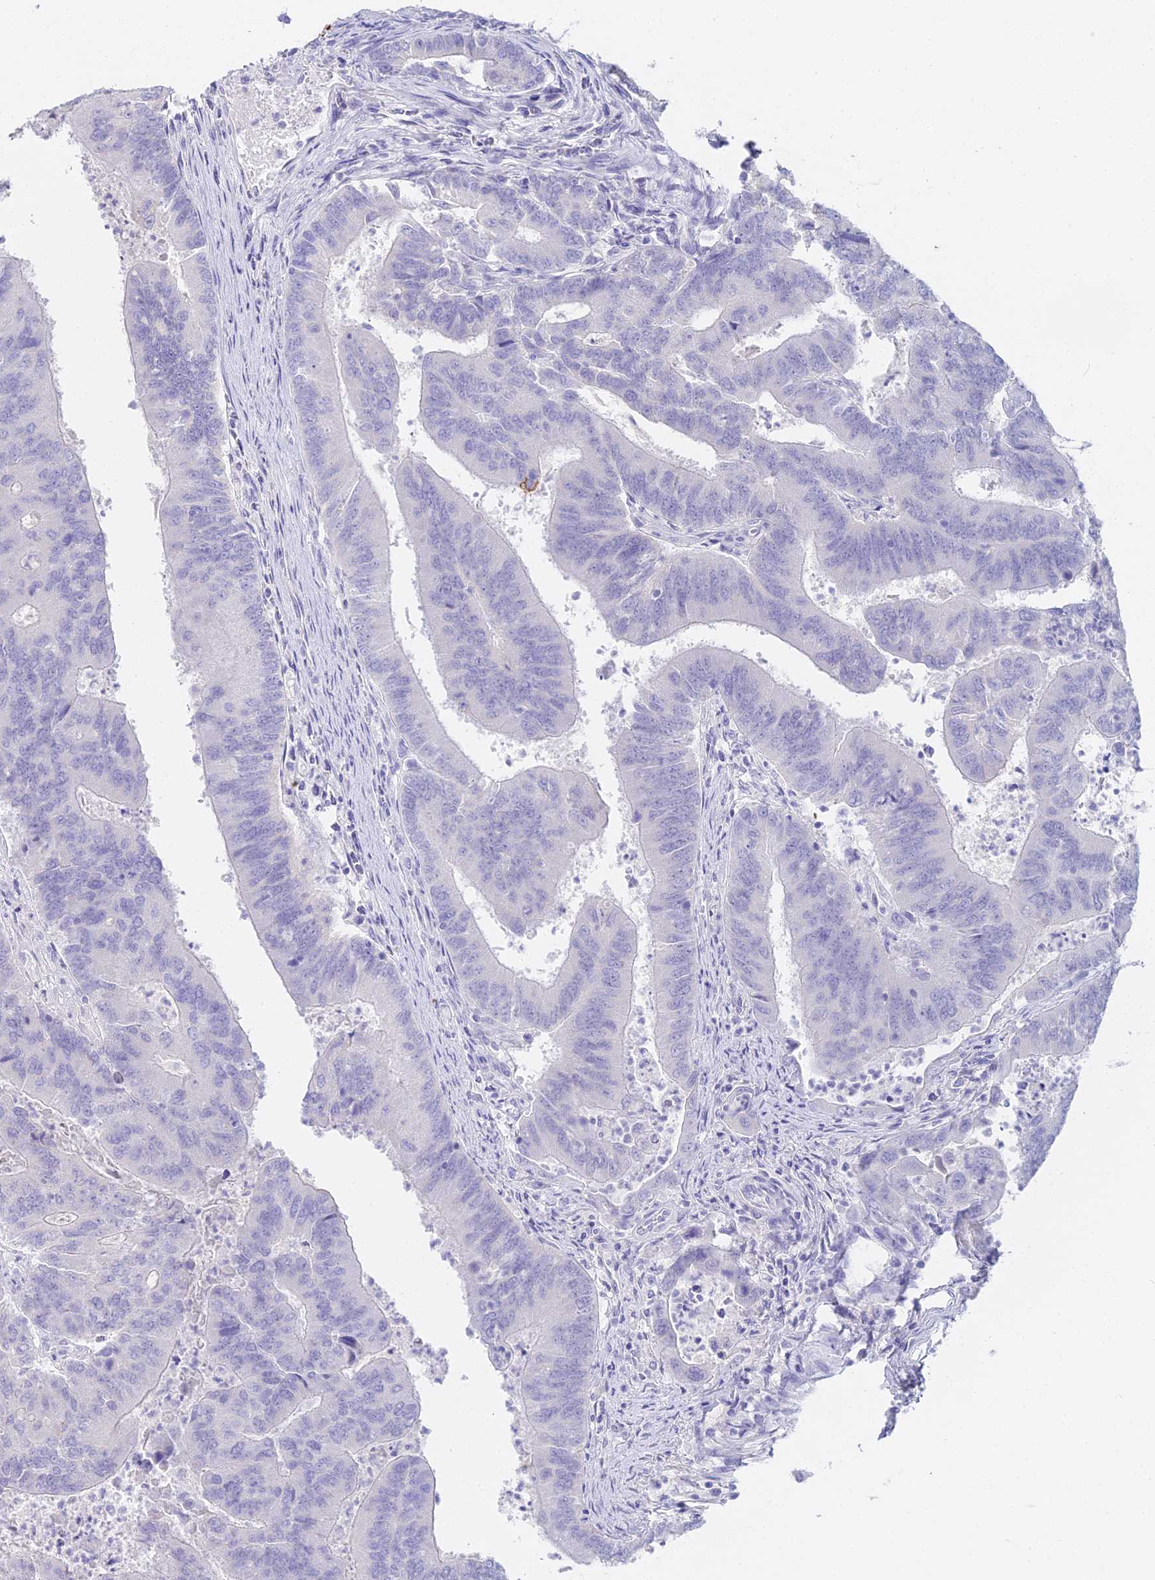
{"staining": {"intensity": "negative", "quantity": "none", "location": "none"}, "tissue": "colorectal cancer", "cell_type": "Tumor cells", "image_type": "cancer", "snomed": [{"axis": "morphology", "description": "Adenocarcinoma, NOS"}, {"axis": "topography", "description": "Colon"}], "caption": "Histopathology image shows no protein positivity in tumor cells of colorectal cancer tissue. (Brightfield microscopy of DAB (3,3'-diaminobenzidine) immunohistochemistry (IHC) at high magnification).", "gene": "ALPP", "patient": {"sex": "female", "age": 67}}